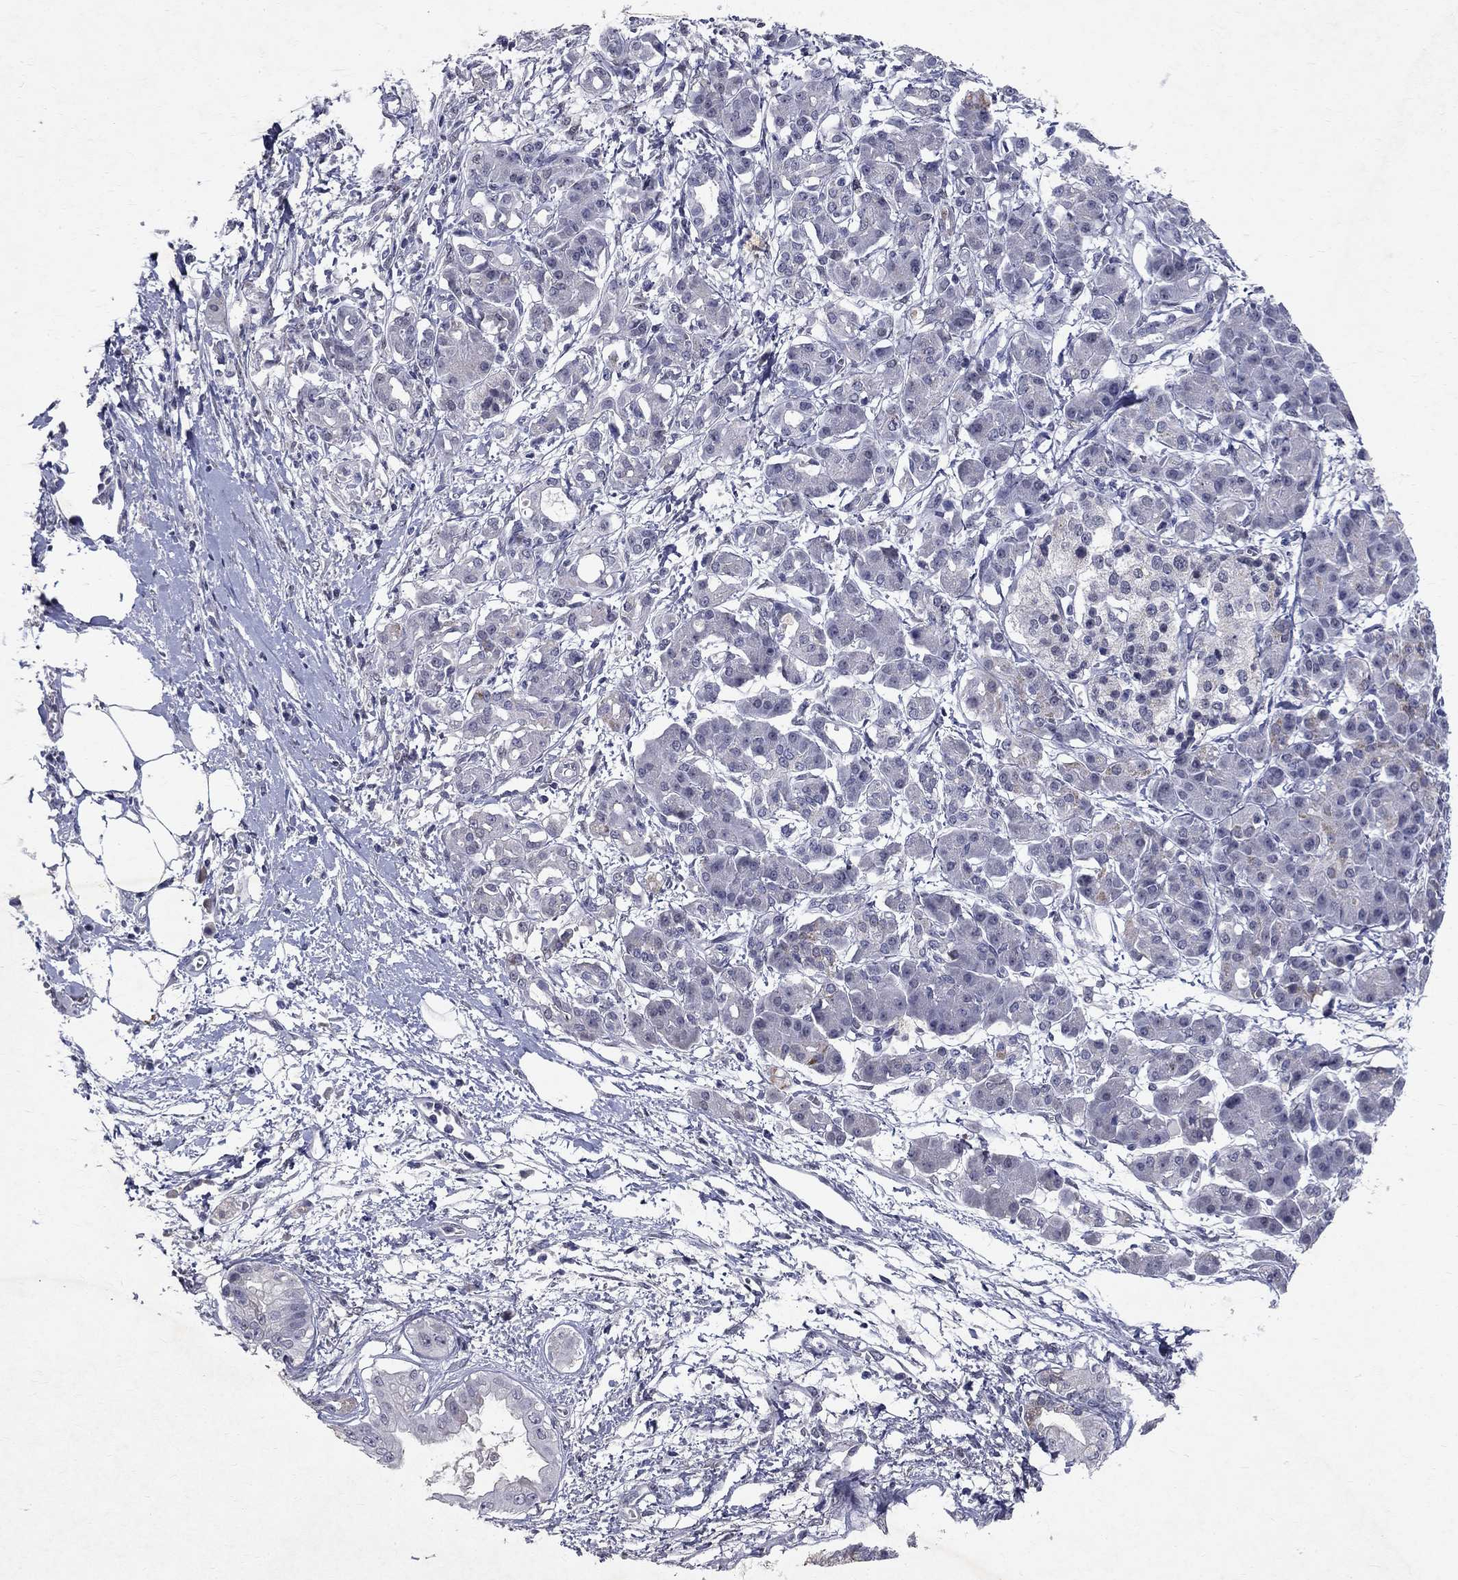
{"staining": {"intensity": "negative", "quantity": "none", "location": "none"}, "tissue": "pancreatic cancer", "cell_type": "Tumor cells", "image_type": "cancer", "snomed": [{"axis": "morphology", "description": "Adenocarcinoma, NOS"}, {"axis": "topography", "description": "Pancreas"}], "caption": "Tumor cells are negative for protein expression in human pancreatic cancer. The staining is performed using DAB (3,3'-diaminobenzidine) brown chromogen with nuclei counter-stained in using hematoxylin.", "gene": "RBFOX1", "patient": {"sex": "male", "age": 72}}